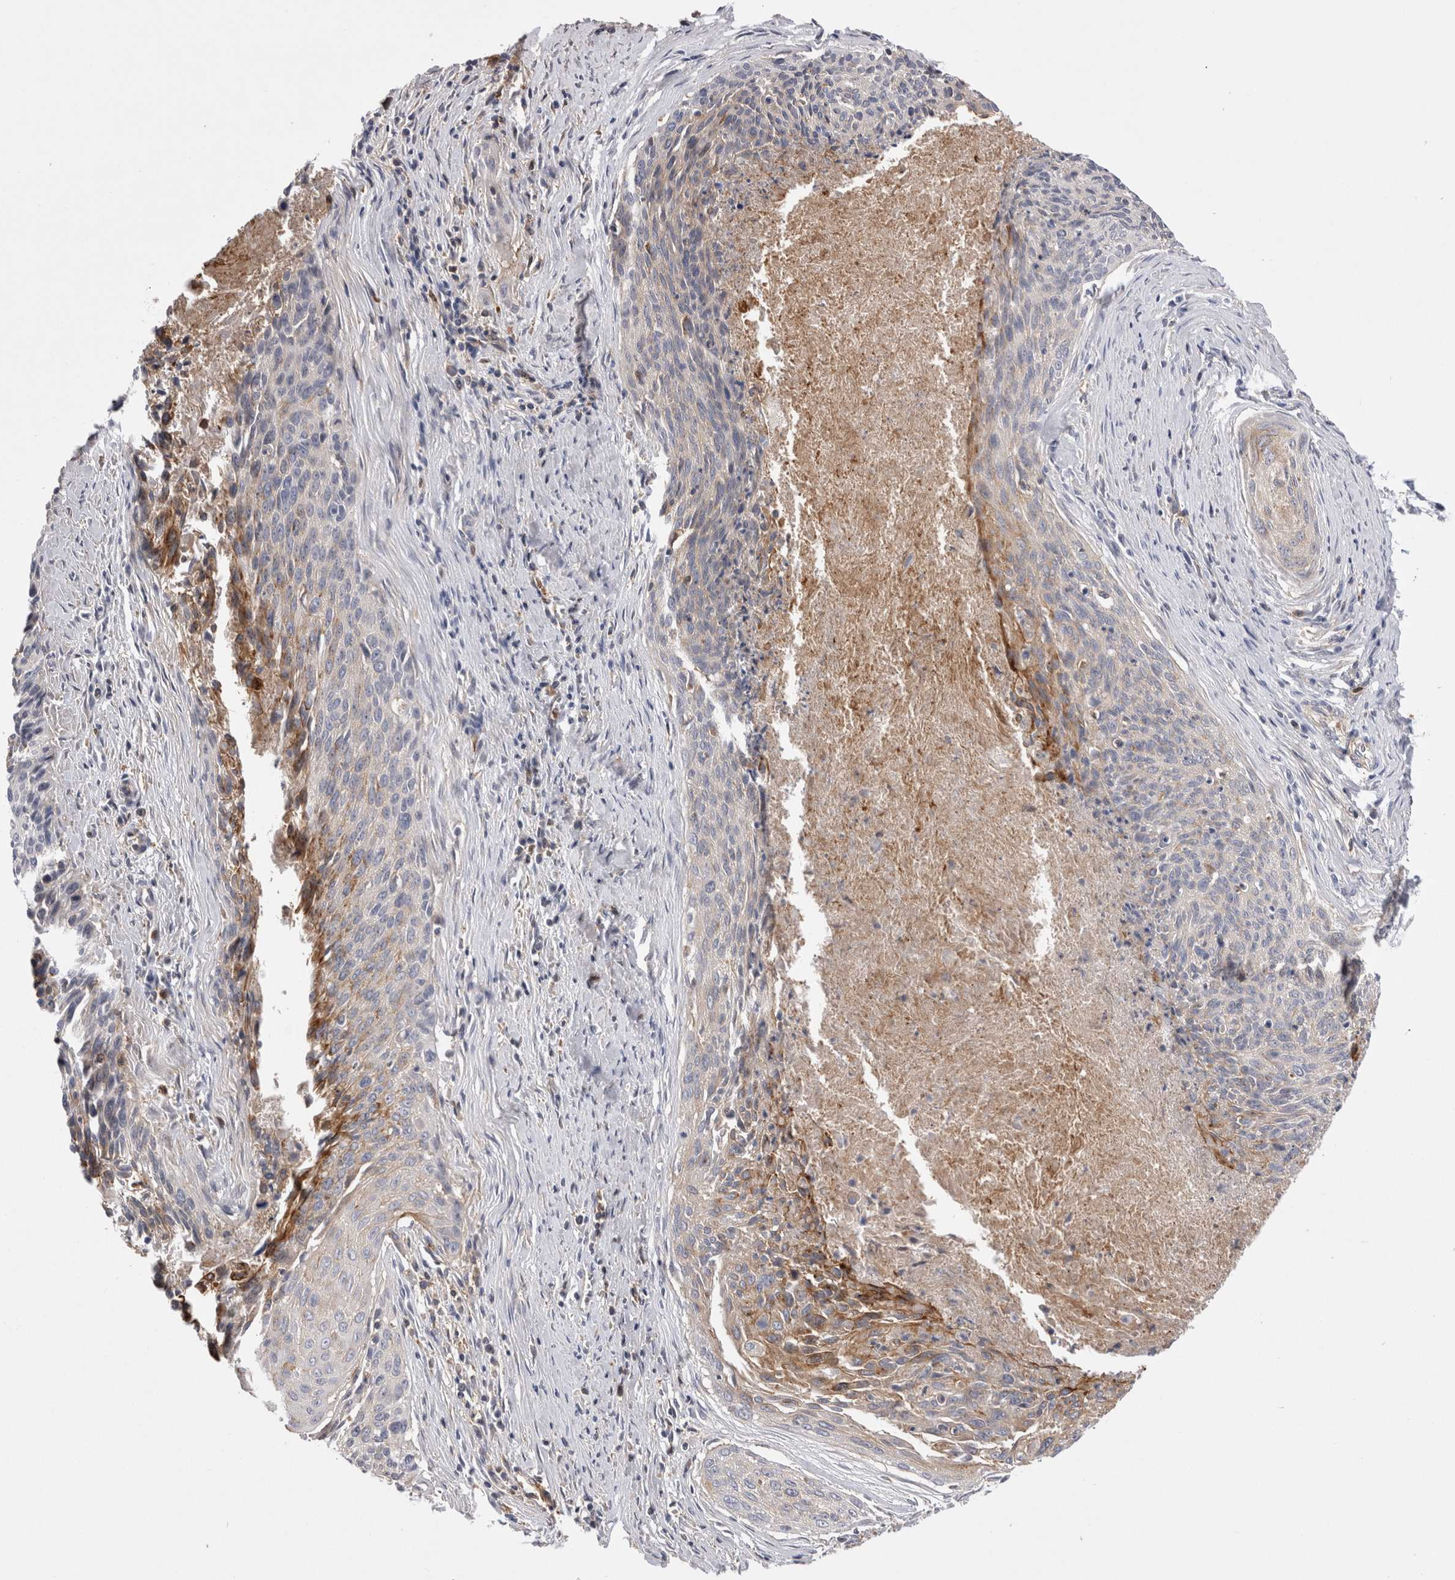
{"staining": {"intensity": "moderate", "quantity": "<25%", "location": "cytoplasmic/membranous"}, "tissue": "cervical cancer", "cell_type": "Tumor cells", "image_type": "cancer", "snomed": [{"axis": "morphology", "description": "Squamous cell carcinoma, NOS"}, {"axis": "topography", "description": "Cervix"}], "caption": "This photomicrograph exhibits IHC staining of cervical squamous cell carcinoma, with low moderate cytoplasmic/membranous expression in about <25% of tumor cells.", "gene": "RAB11FIP1", "patient": {"sex": "female", "age": 55}}